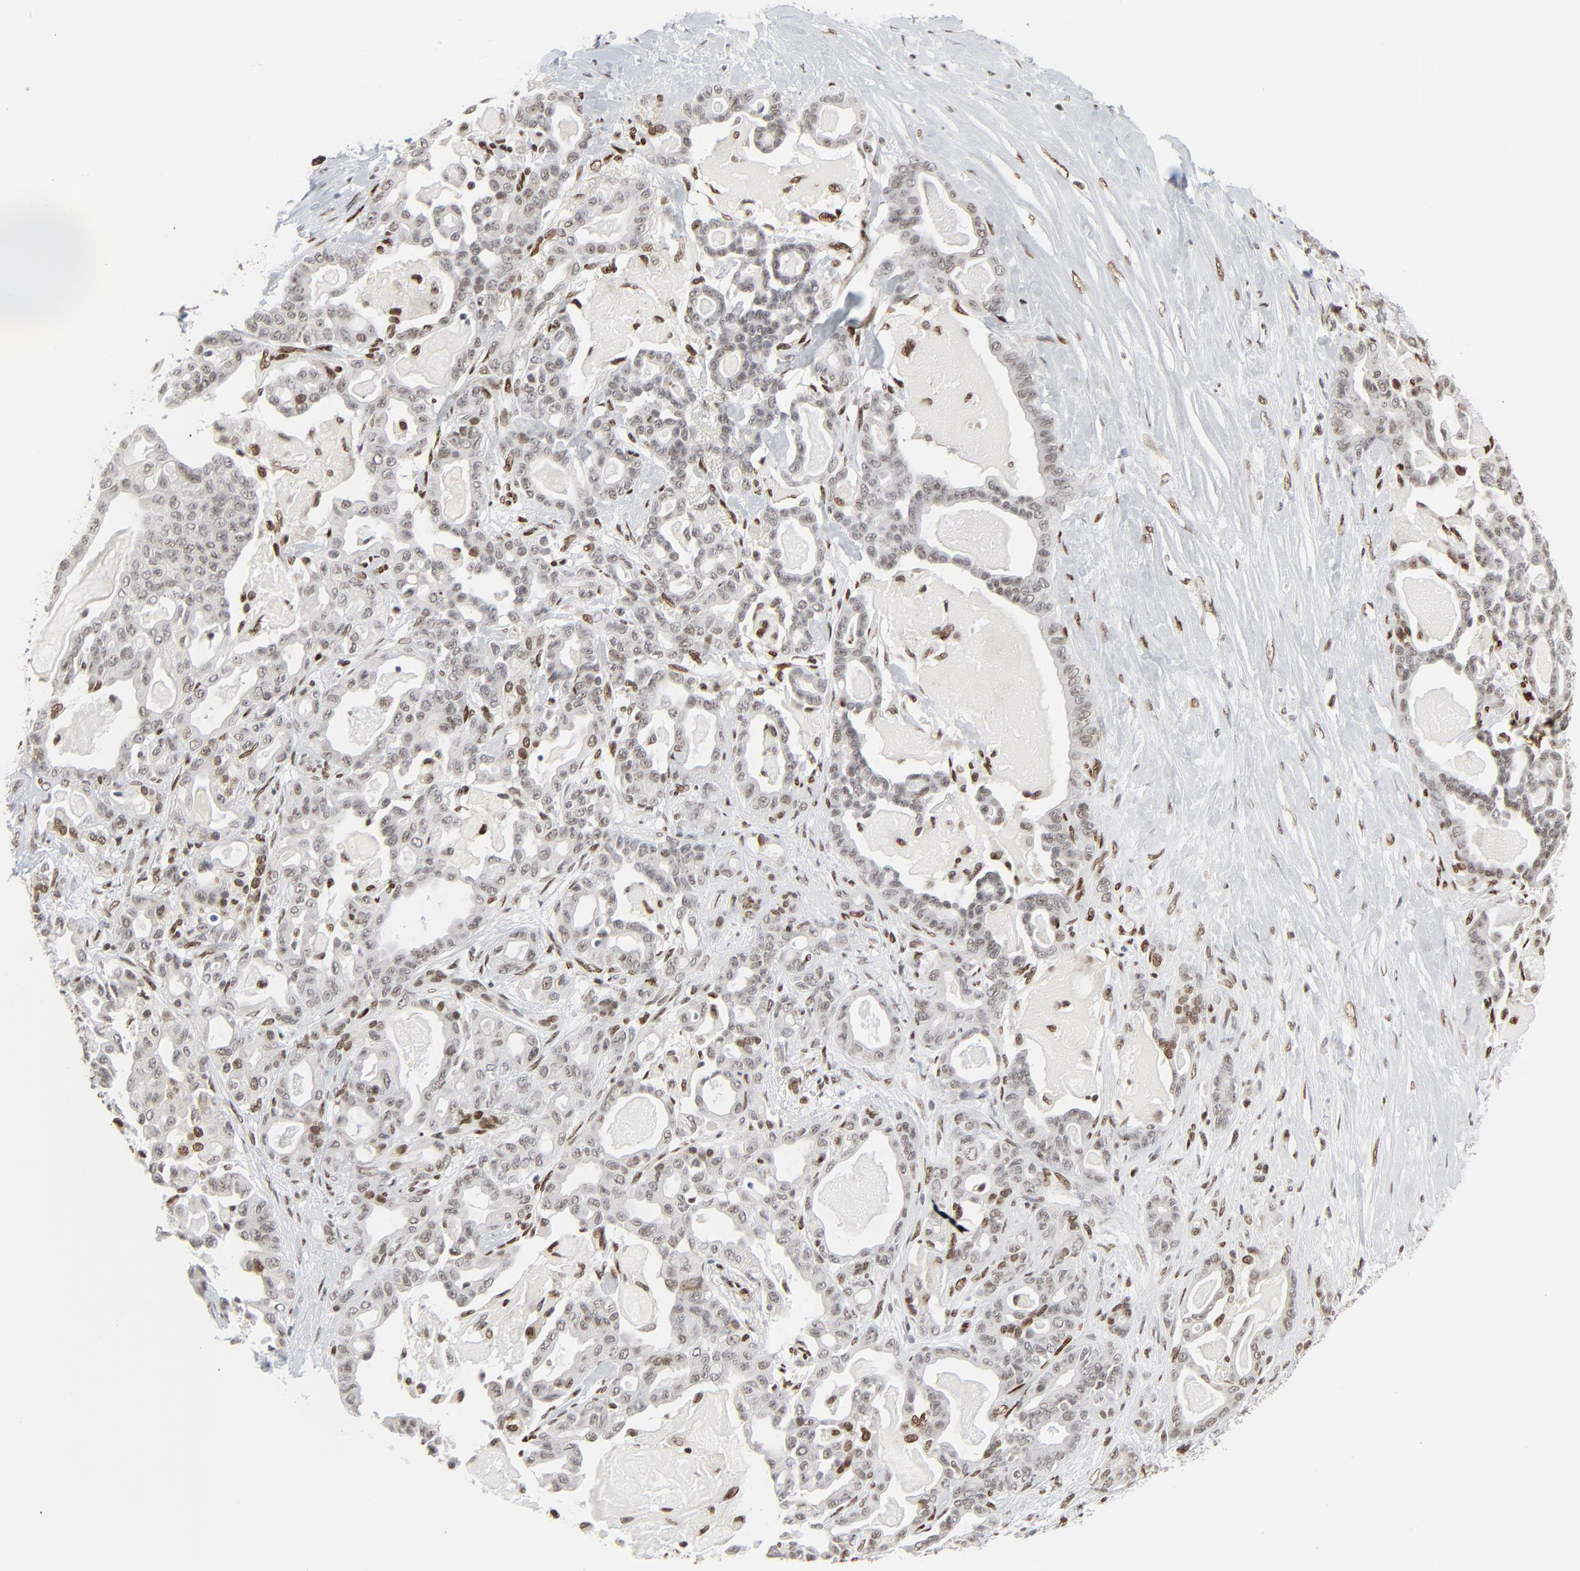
{"staining": {"intensity": "weak", "quantity": "<25%", "location": "nuclear"}, "tissue": "pancreatic cancer", "cell_type": "Tumor cells", "image_type": "cancer", "snomed": [{"axis": "morphology", "description": "Adenocarcinoma, NOS"}, {"axis": "topography", "description": "Pancreas"}], "caption": "Immunohistochemistry (IHC) micrograph of pancreatic adenocarcinoma stained for a protein (brown), which exhibits no expression in tumor cells. The staining is performed using DAB (3,3'-diaminobenzidine) brown chromogen with nuclei counter-stained in using hematoxylin.", "gene": "CUX1", "patient": {"sex": "male", "age": 63}}